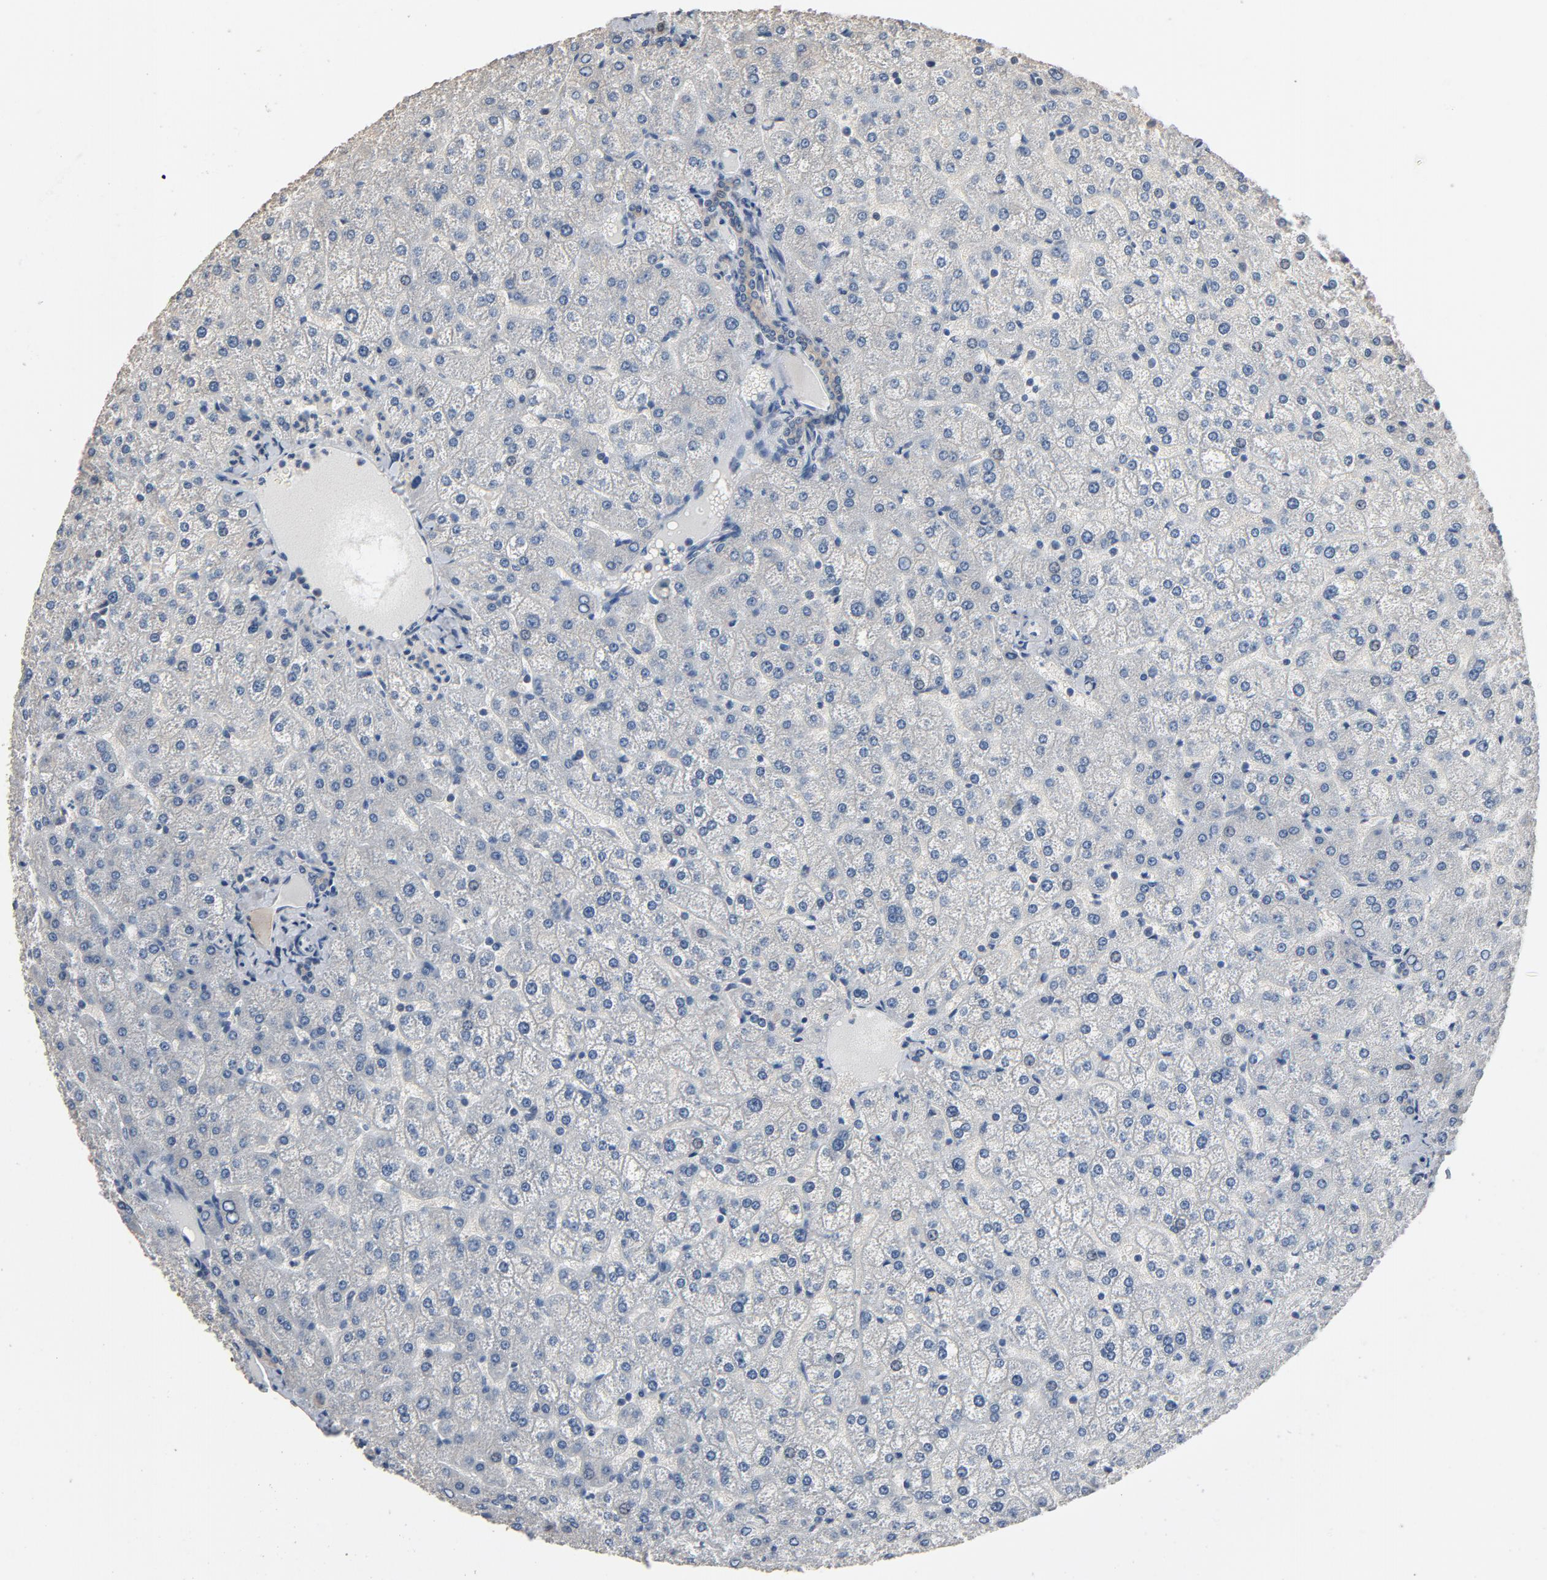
{"staining": {"intensity": "weak", "quantity": ">75%", "location": "cytoplasmic/membranous"}, "tissue": "liver", "cell_type": "Cholangiocytes", "image_type": "normal", "snomed": [{"axis": "morphology", "description": "Normal tissue, NOS"}, {"axis": "topography", "description": "Liver"}], "caption": "This photomicrograph demonstrates immunohistochemistry staining of normal liver, with low weak cytoplasmic/membranous staining in about >75% of cholangiocytes.", "gene": "SOX6", "patient": {"sex": "female", "age": 32}}